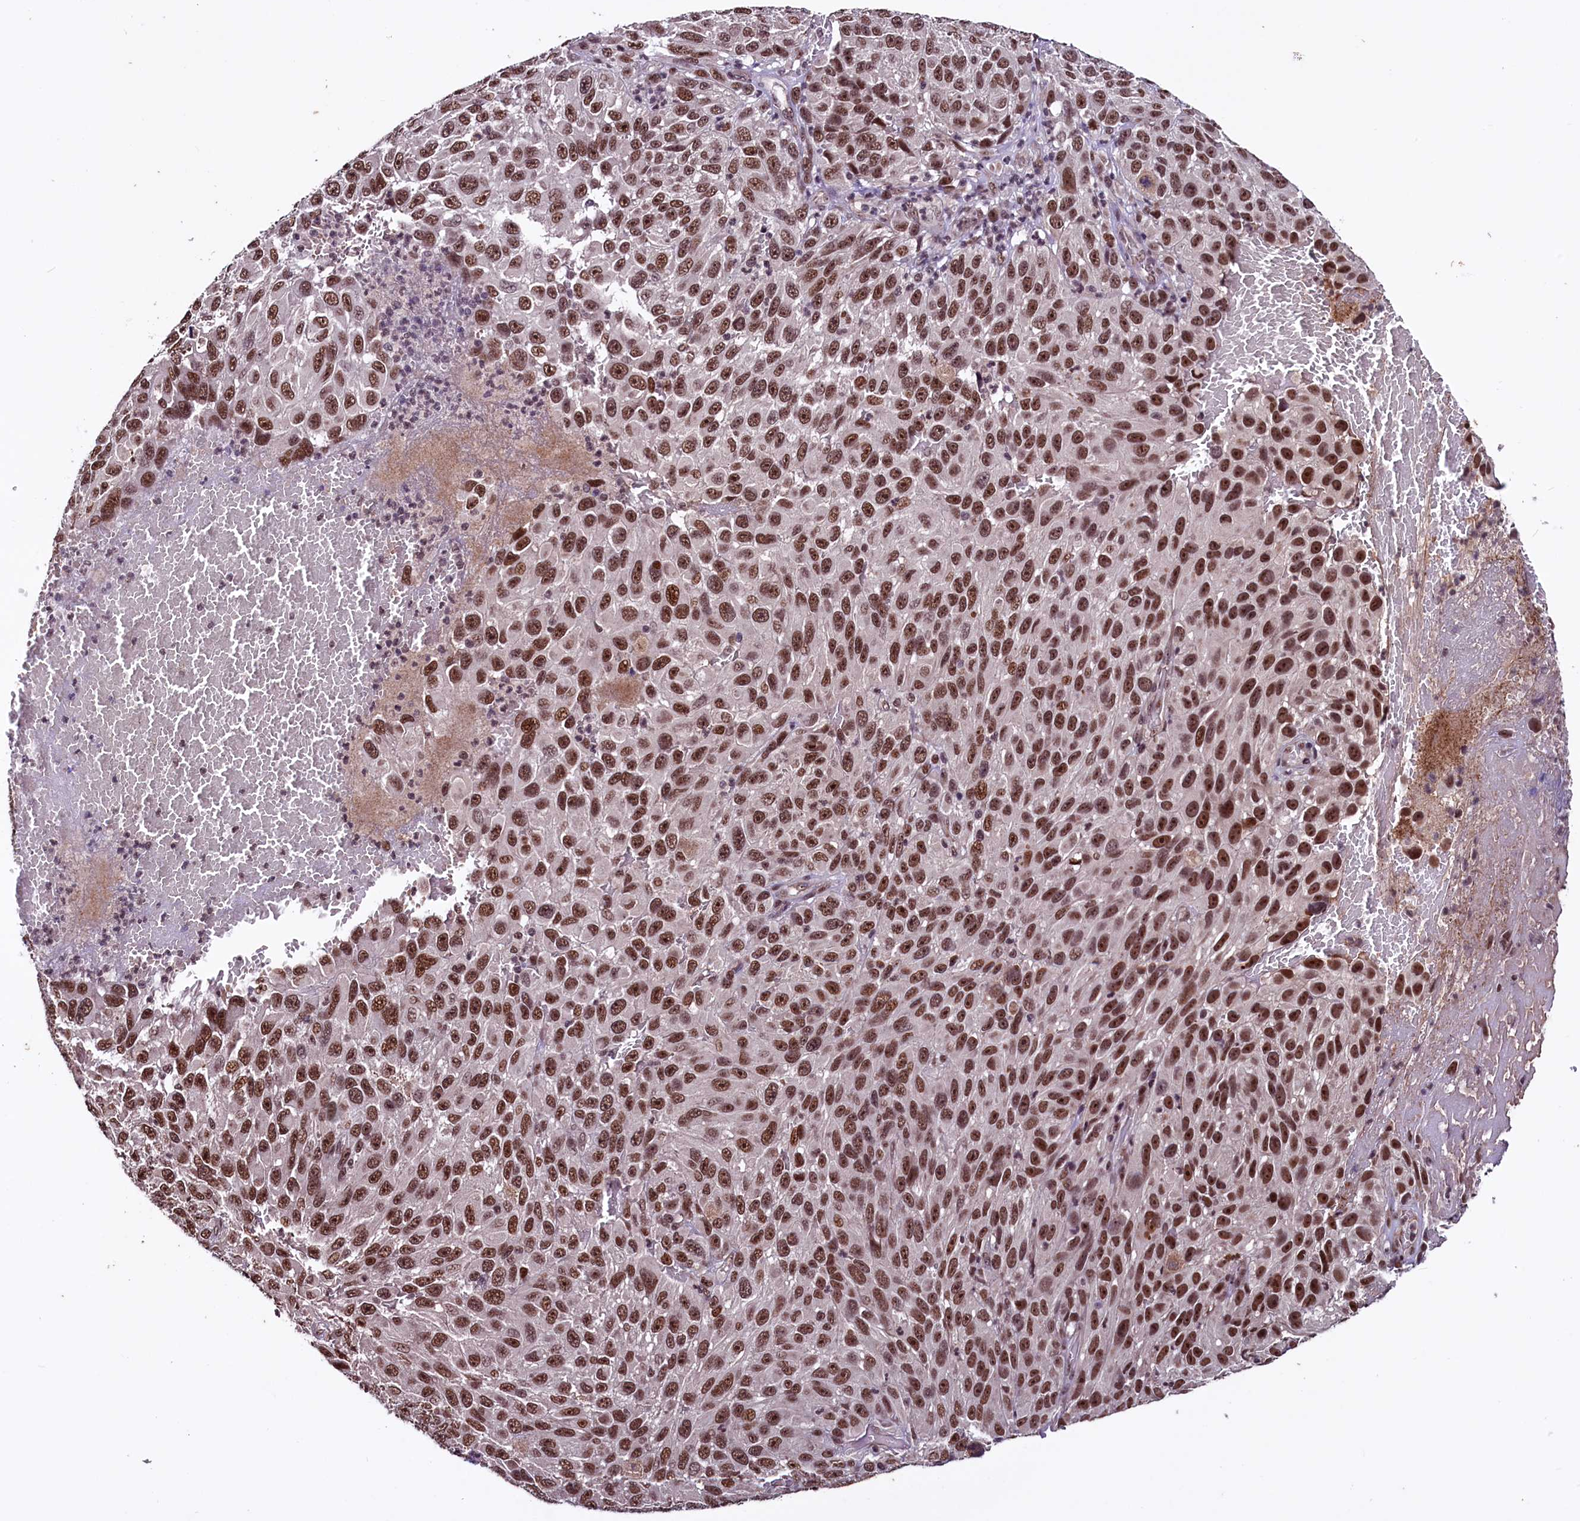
{"staining": {"intensity": "strong", "quantity": ">75%", "location": "nuclear"}, "tissue": "melanoma", "cell_type": "Tumor cells", "image_type": "cancer", "snomed": [{"axis": "morphology", "description": "Normal tissue, NOS"}, {"axis": "morphology", "description": "Malignant melanoma, NOS"}, {"axis": "topography", "description": "Skin"}], "caption": "Brown immunohistochemical staining in human malignant melanoma shows strong nuclear expression in about >75% of tumor cells.", "gene": "RNMT", "patient": {"sex": "female", "age": 96}}